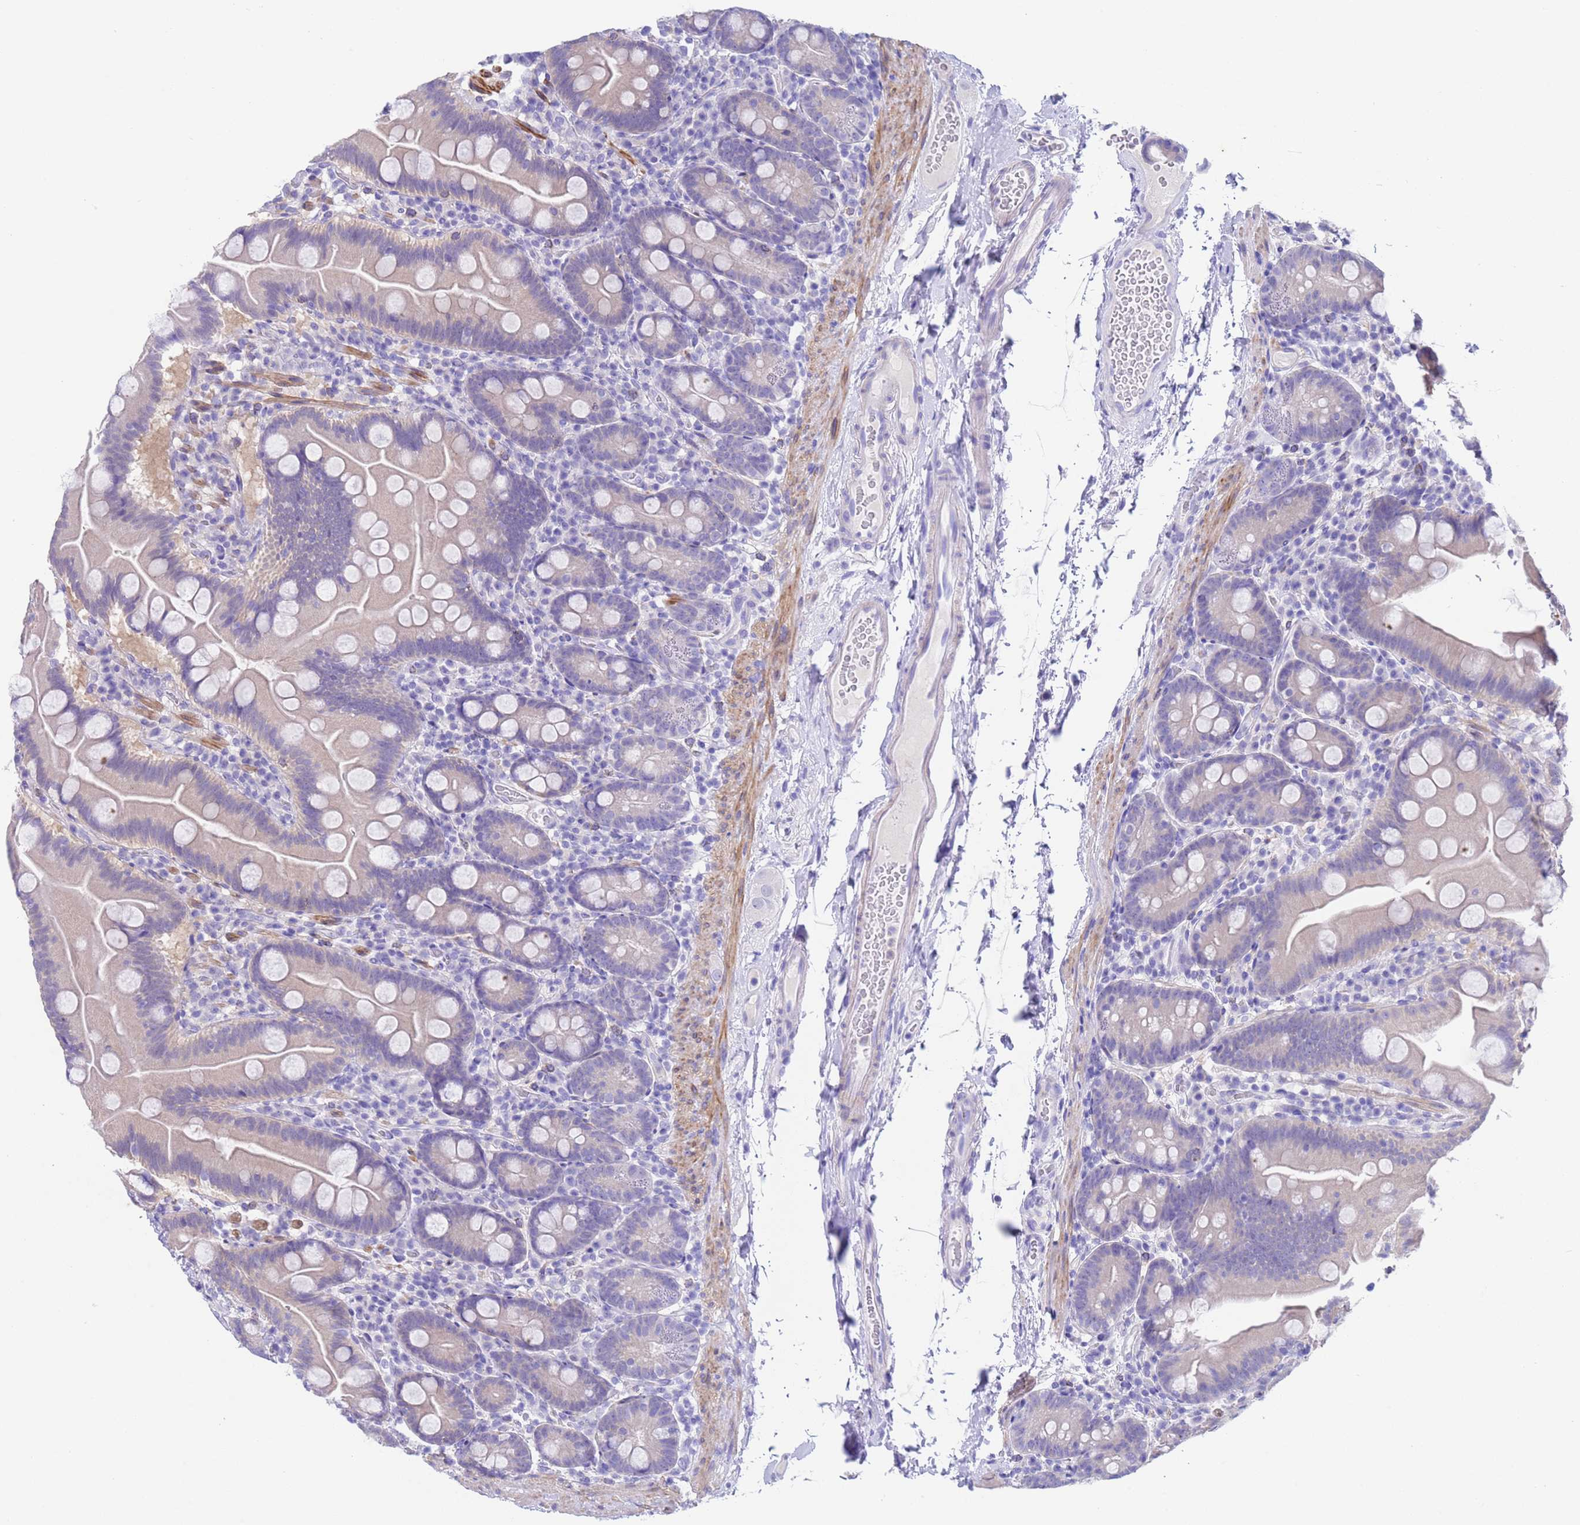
{"staining": {"intensity": "negative", "quantity": "none", "location": "none"}, "tissue": "small intestine", "cell_type": "Glandular cells", "image_type": "normal", "snomed": [{"axis": "morphology", "description": "Normal tissue, NOS"}, {"axis": "topography", "description": "Small intestine"}], "caption": "High magnification brightfield microscopy of normal small intestine stained with DAB (3,3'-diaminobenzidine) (brown) and counterstained with hematoxylin (blue): glandular cells show no significant staining.", "gene": "USP38", "patient": {"sex": "female", "age": 68}}